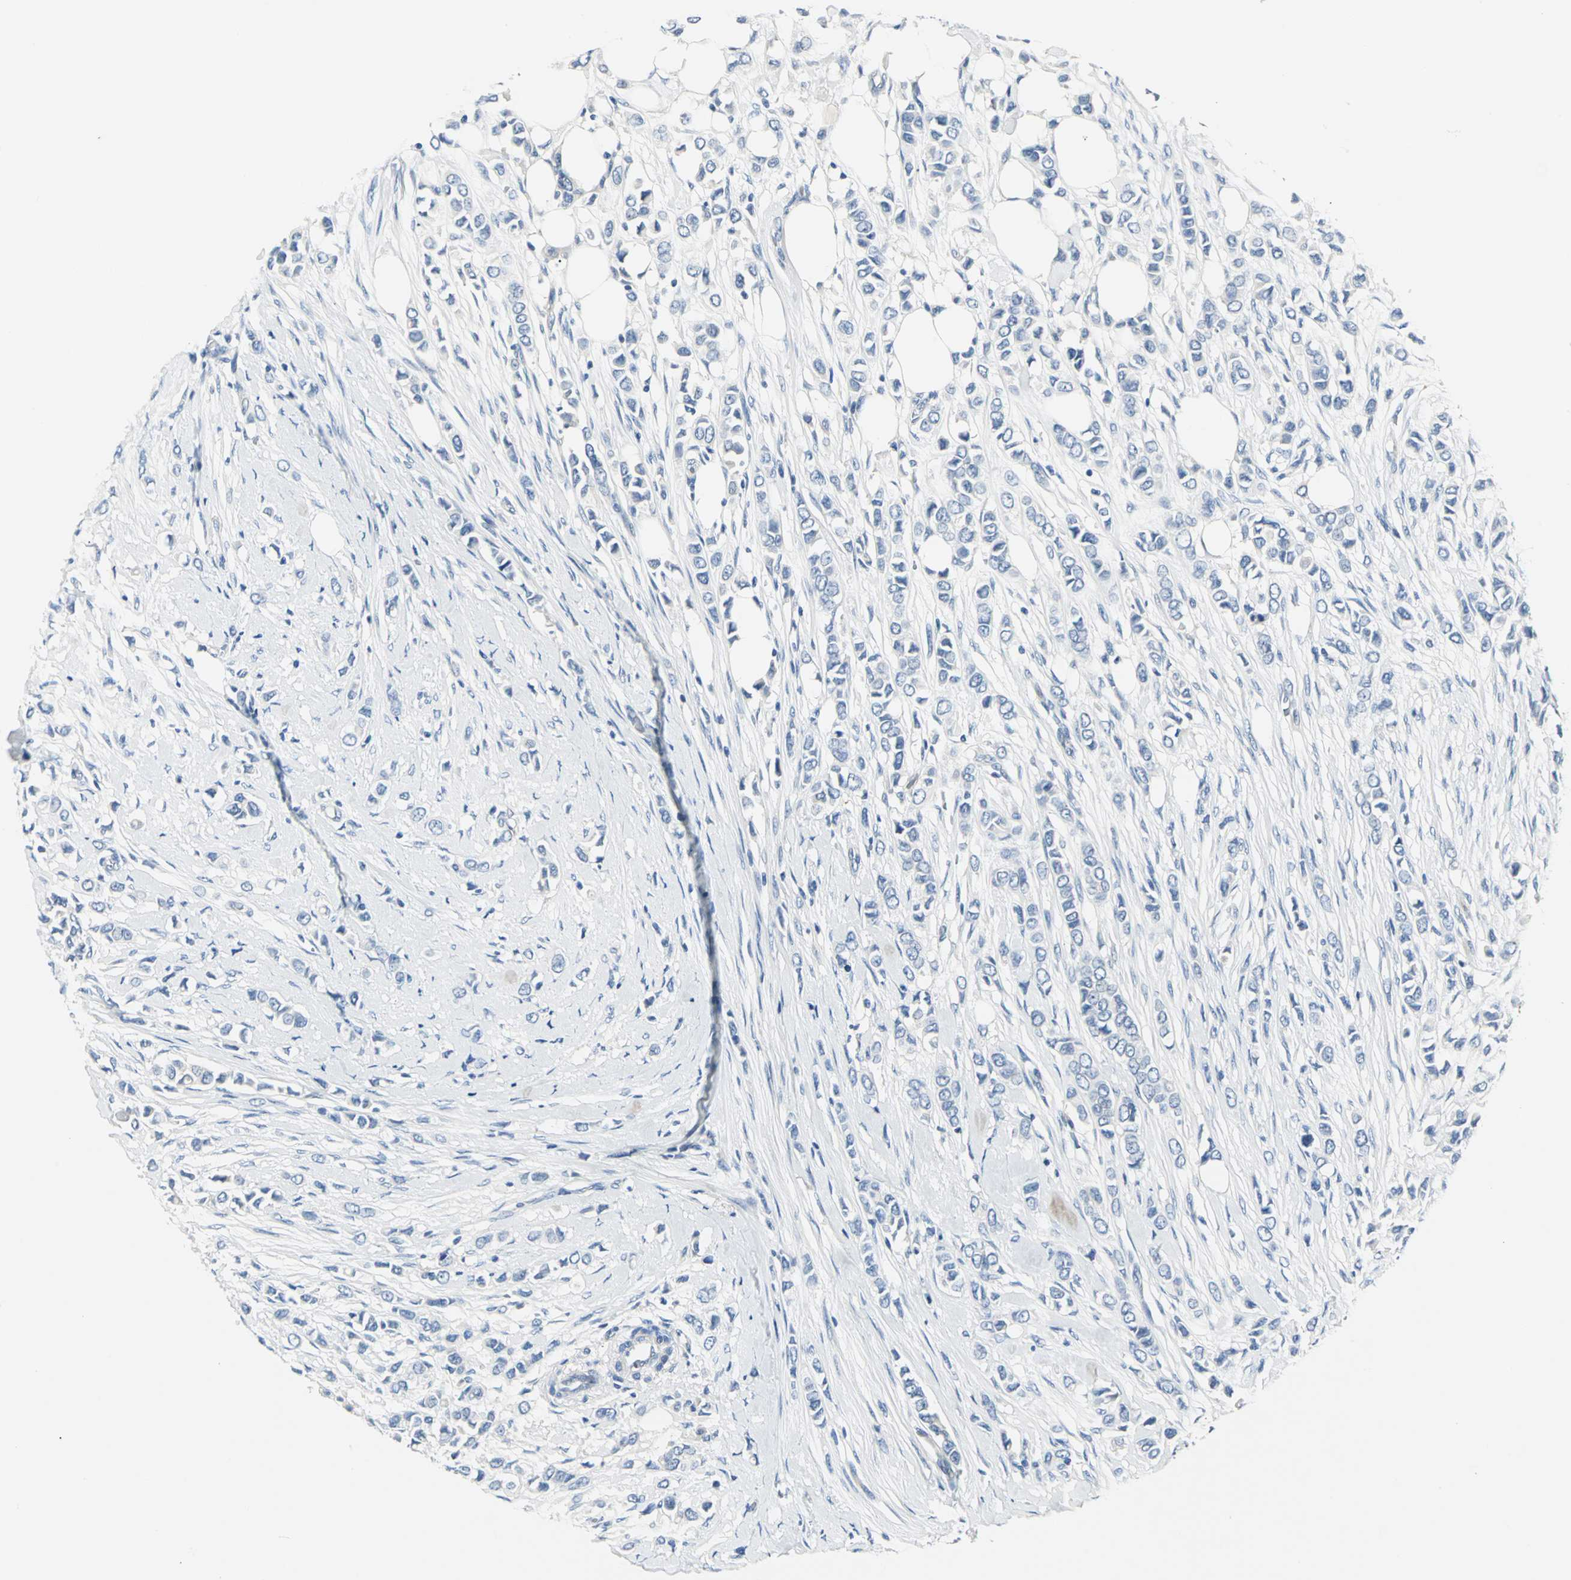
{"staining": {"intensity": "negative", "quantity": "none", "location": "none"}, "tissue": "breast cancer", "cell_type": "Tumor cells", "image_type": "cancer", "snomed": [{"axis": "morphology", "description": "Lobular carcinoma"}, {"axis": "topography", "description": "Breast"}], "caption": "This is an immunohistochemistry image of human lobular carcinoma (breast). There is no positivity in tumor cells.", "gene": "RIPOR1", "patient": {"sex": "female", "age": 51}}